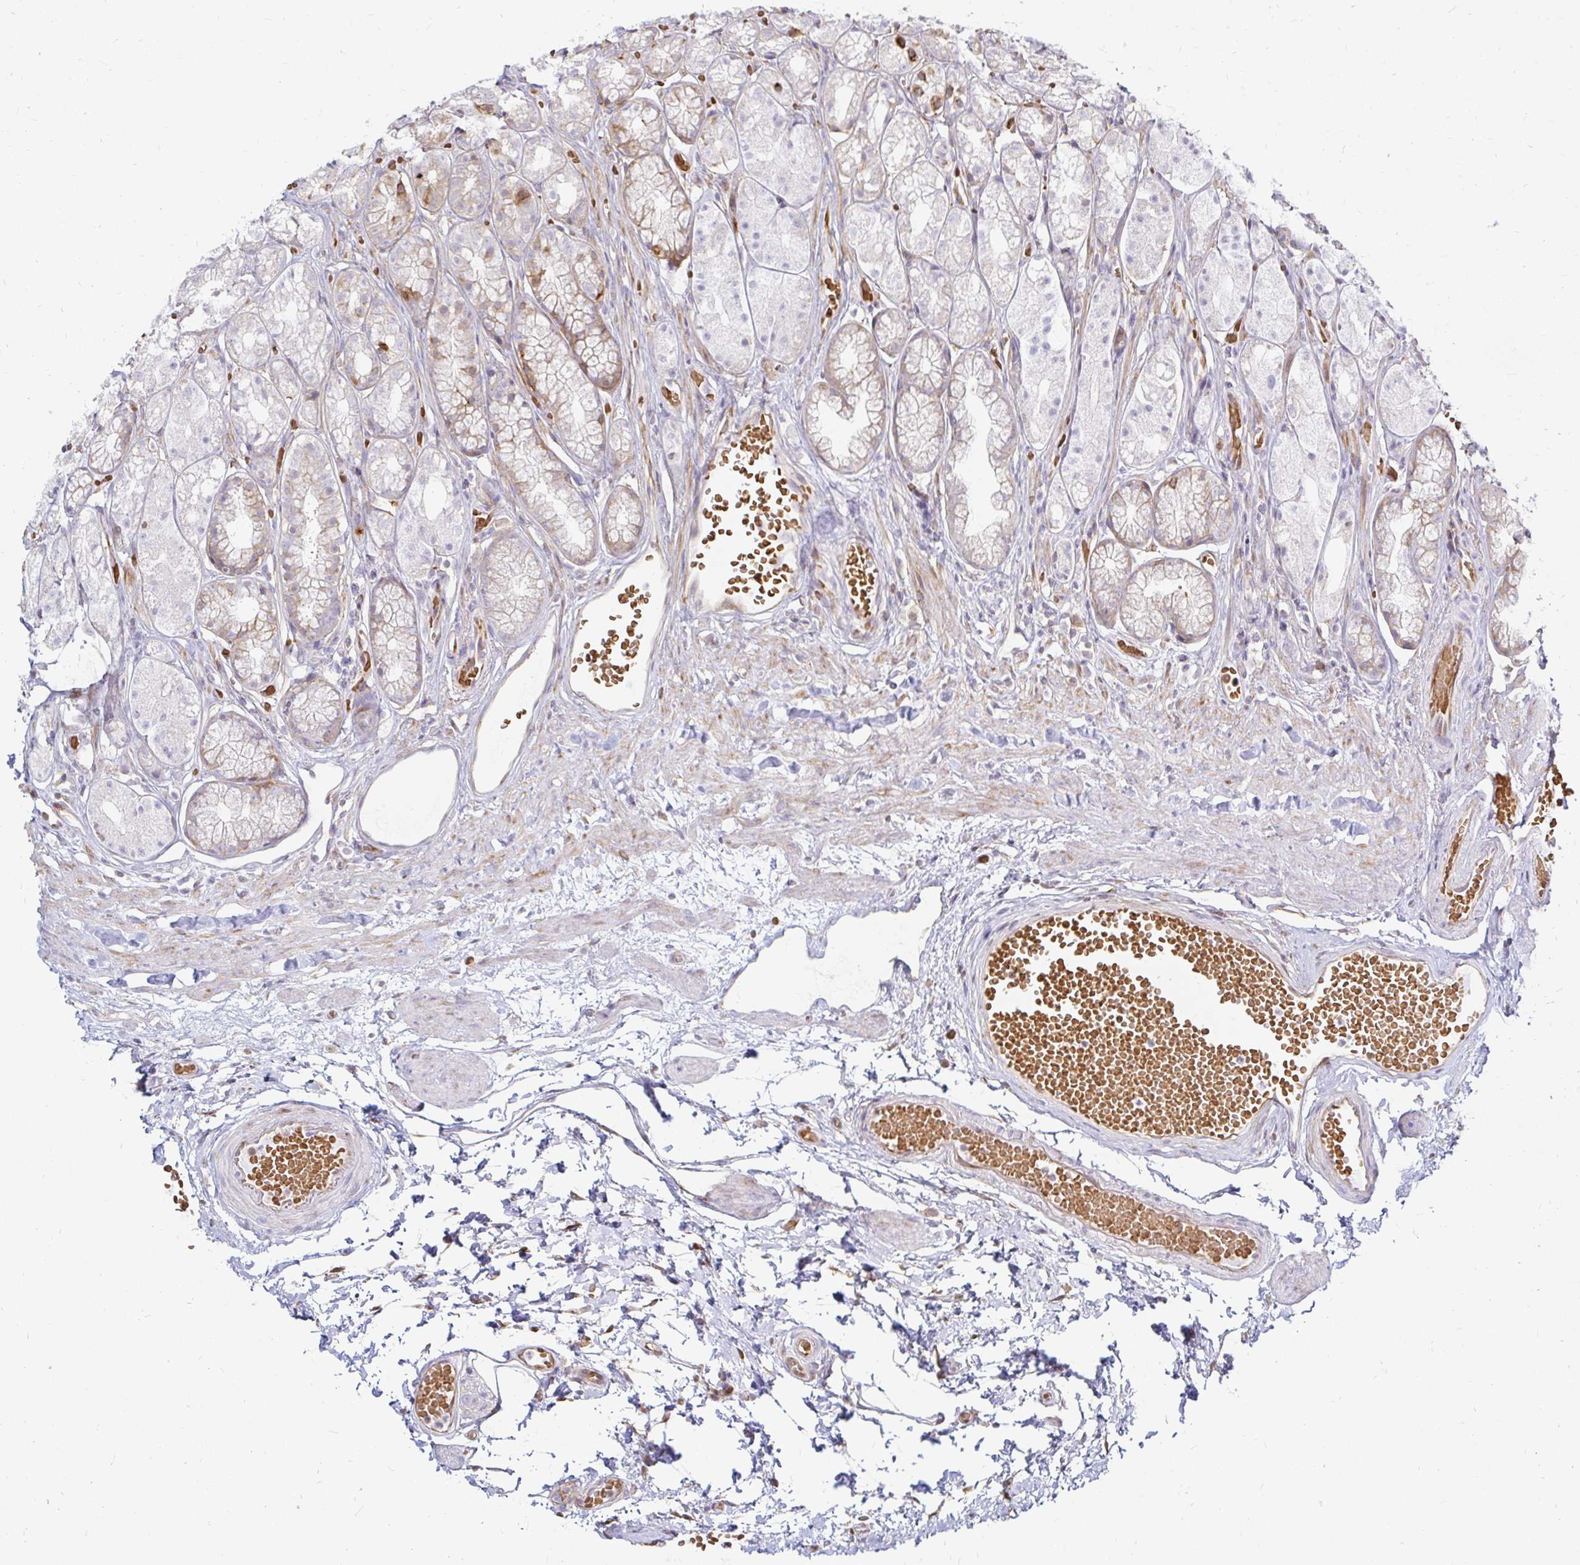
{"staining": {"intensity": "moderate", "quantity": "25%-75%", "location": "cytoplasmic/membranous"}, "tissue": "stomach", "cell_type": "Glandular cells", "image_type": "normal", "snomed": [{"axis": "morphology", "description": "Normal tissue, NOS"}, {"axis": "topography", "description": "Smooth muscle"}, {"axis": "topography", "description": "Stomach"}], "caption": "Stomach stained with a brown dye displays moderate cytoplasmic/membranous positive expression in about 25%-75% of glandular cells.", "gene": "CAST", "patient": {"sex": "male", "age": 70}}